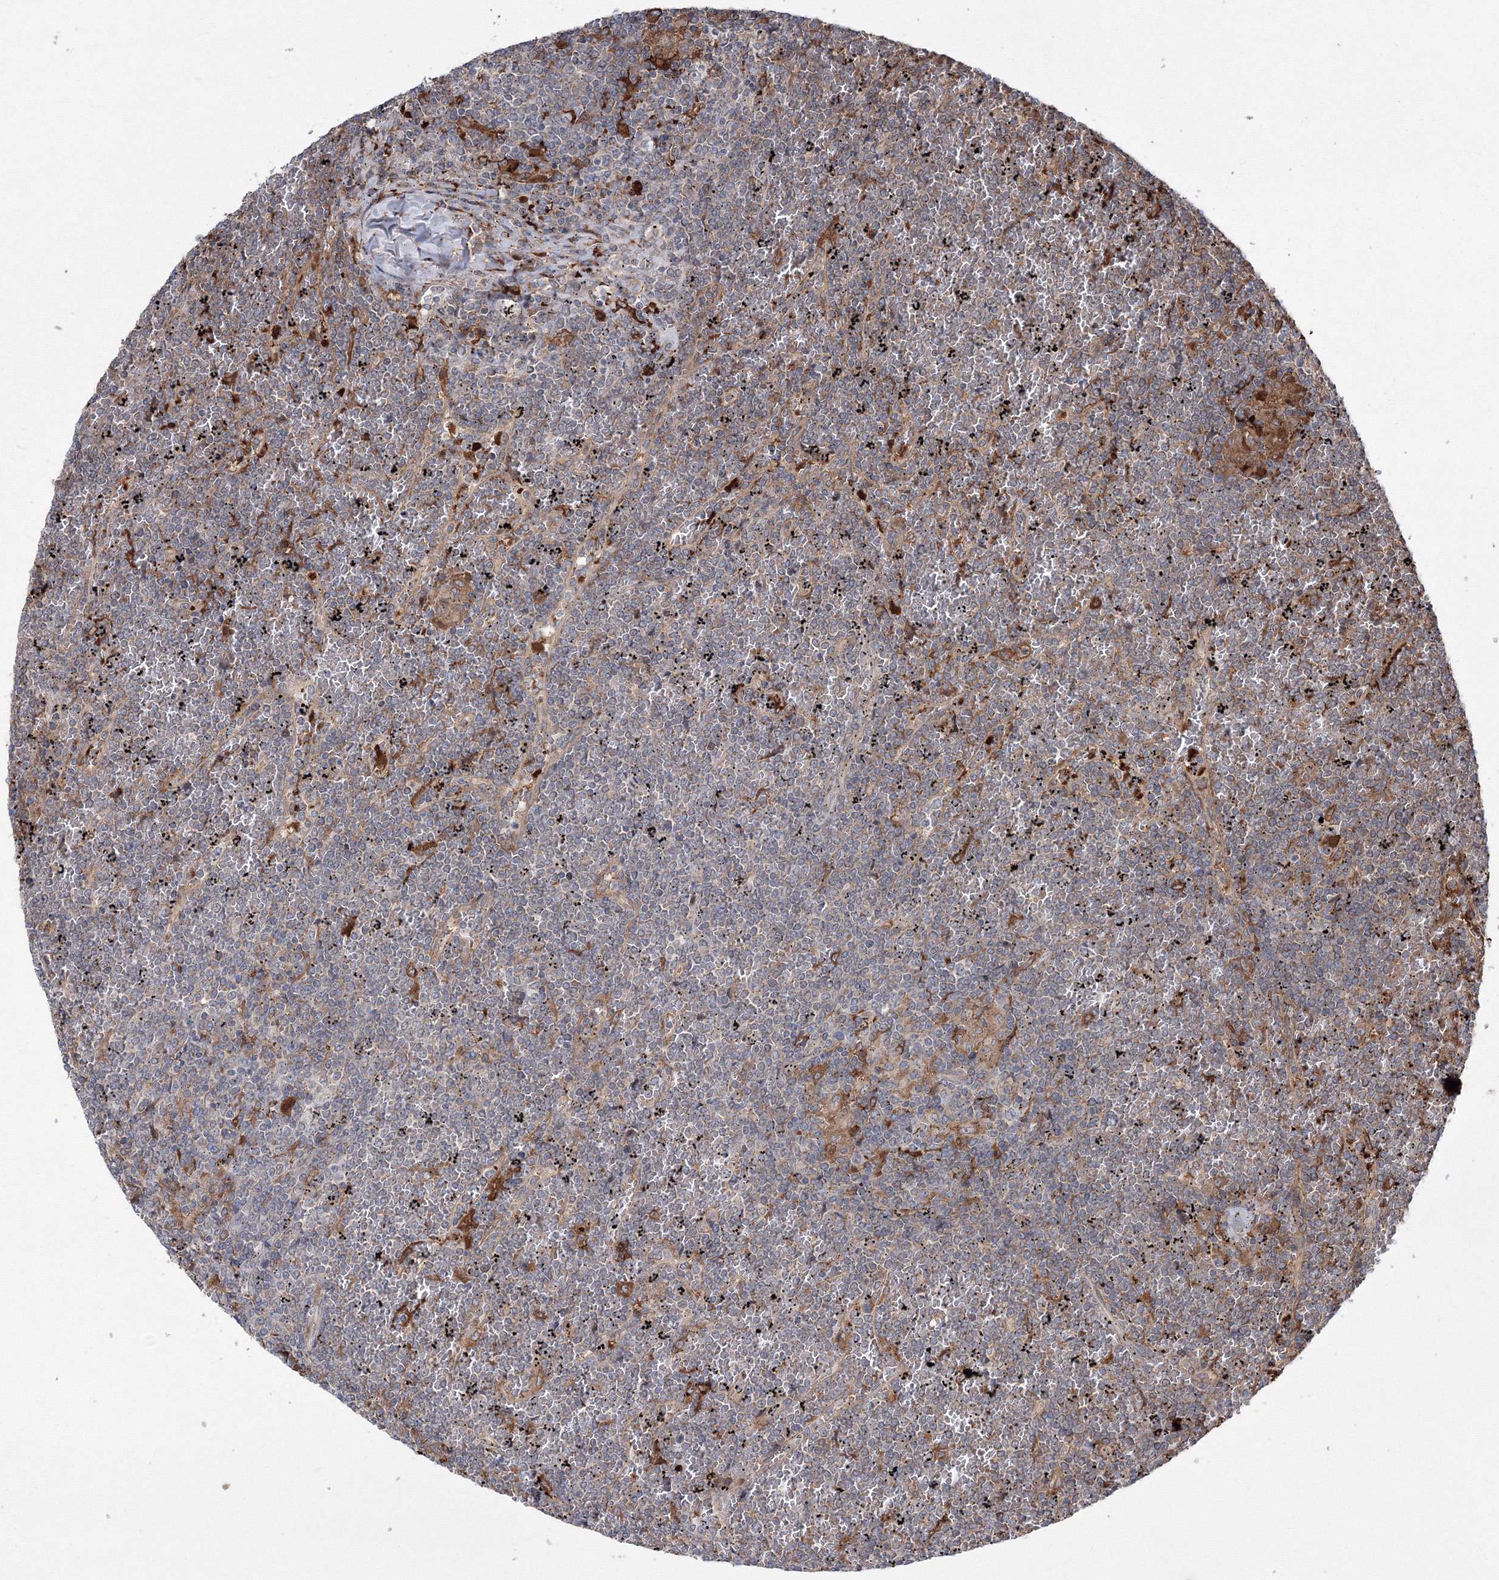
{"staining": {"intensity": "negative", "quantity": "none", "location": "none"}, "tissue": "lymphoma", "cell_type": "Tumor cells", "image_type": "cancer", "snomed": [{"axis": "morphology", "description": "Malignant lymphoma, non-Hodgkin's type, Low grade"}, {"axis": "topography", "description": "Spleen"}], "caption": "Immunohistochemistry (IHC) of human malignant lymphoma, non-Hodgkin's type (low-grade) shows no positivity in tumor cells.", "gene": "RANBP3L", "patient": {"sex": "female", "age": 19}}